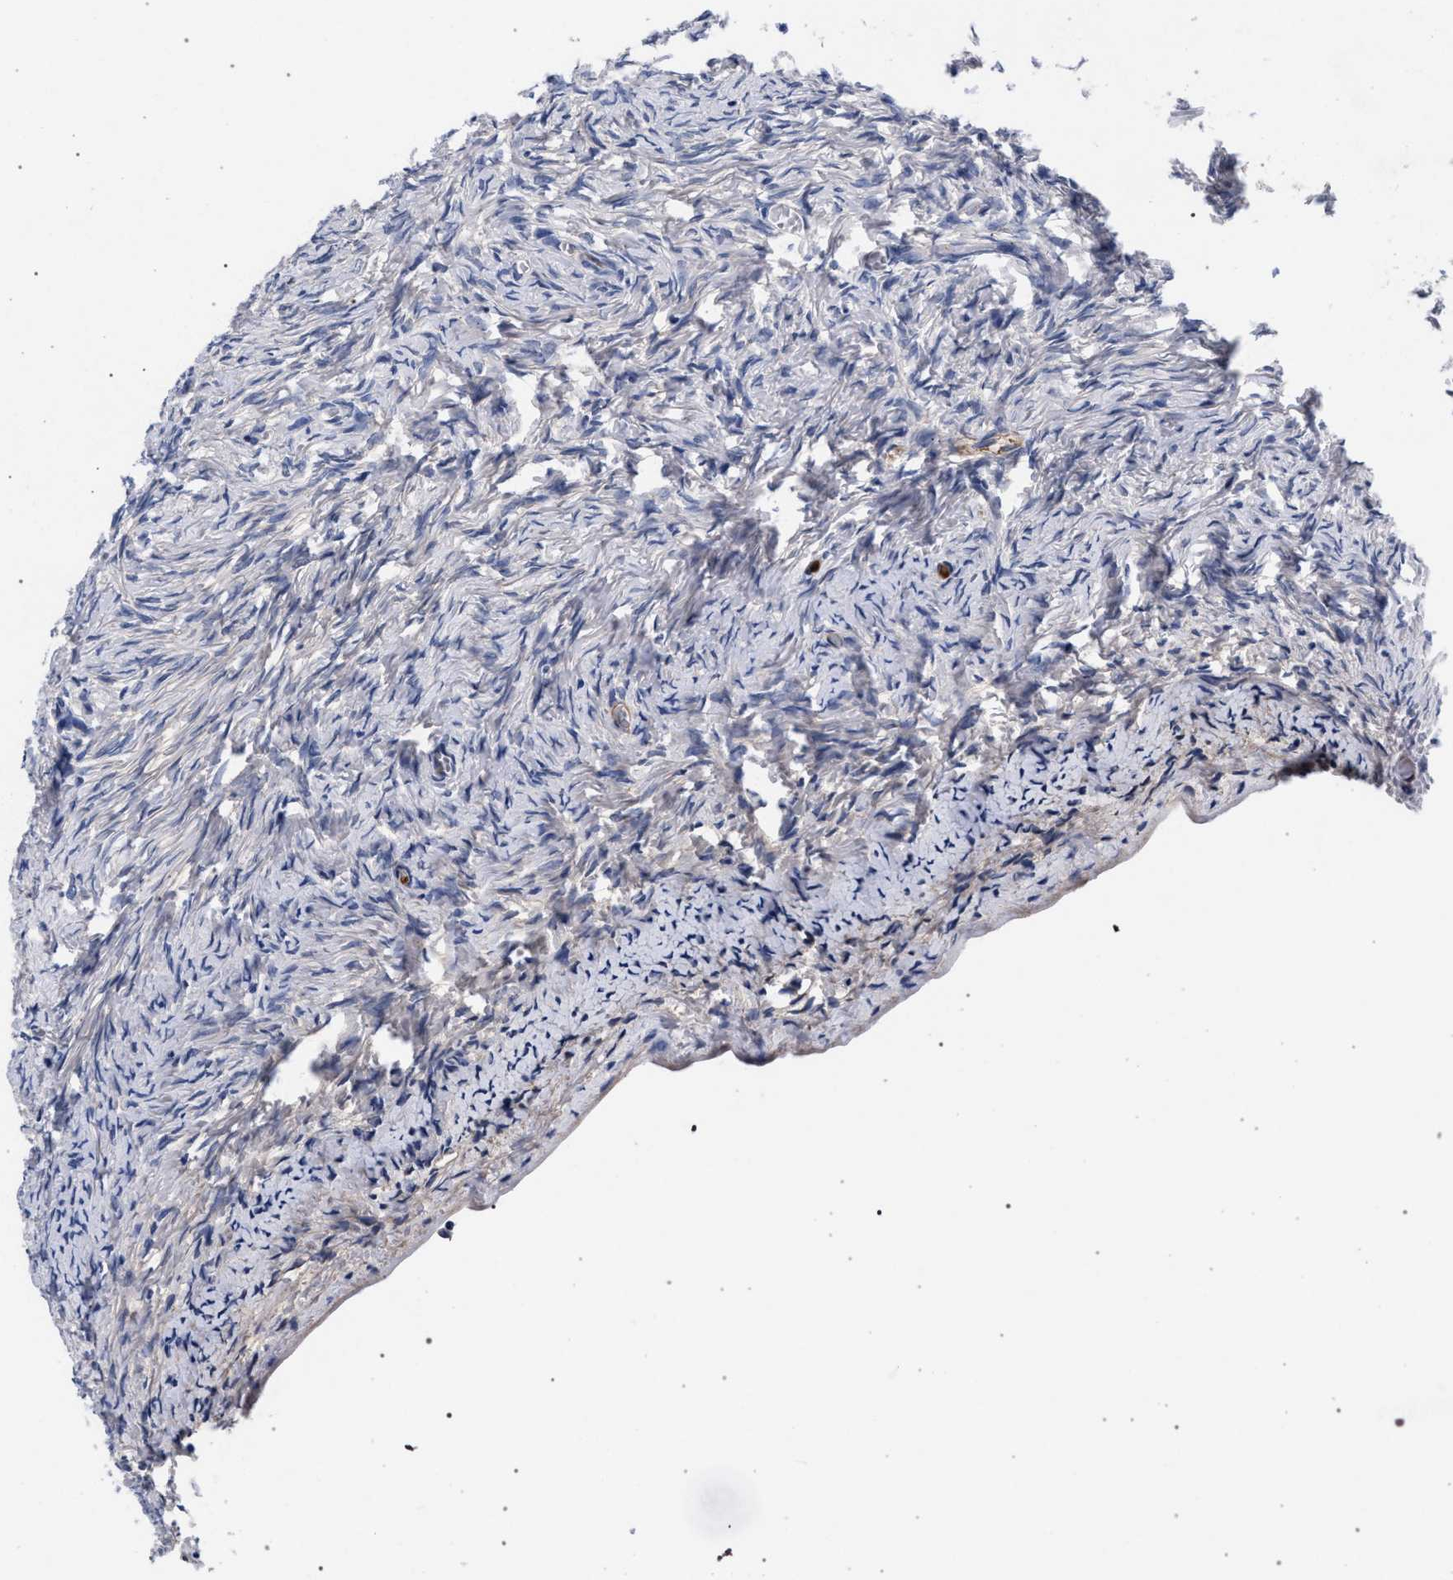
{"staining": {"intensity": "negative", "quantity": "none", "location": "none"}, "tissue": "ovary", "cell_type": "Ovarian stroma cells", "image_type": "normal", "snomed": [{"axis": "morphology", "description": "Normal tissue, NOS"}, {"axis": "topography", "description": "Ovary"}], "caption": "This is an immunohistochemistry (IHC) image of benign ovary. There is no staining in ovarian stroma cells.", "gene": "ACOX1", "patient": {"sex": "female", "age": 27}}